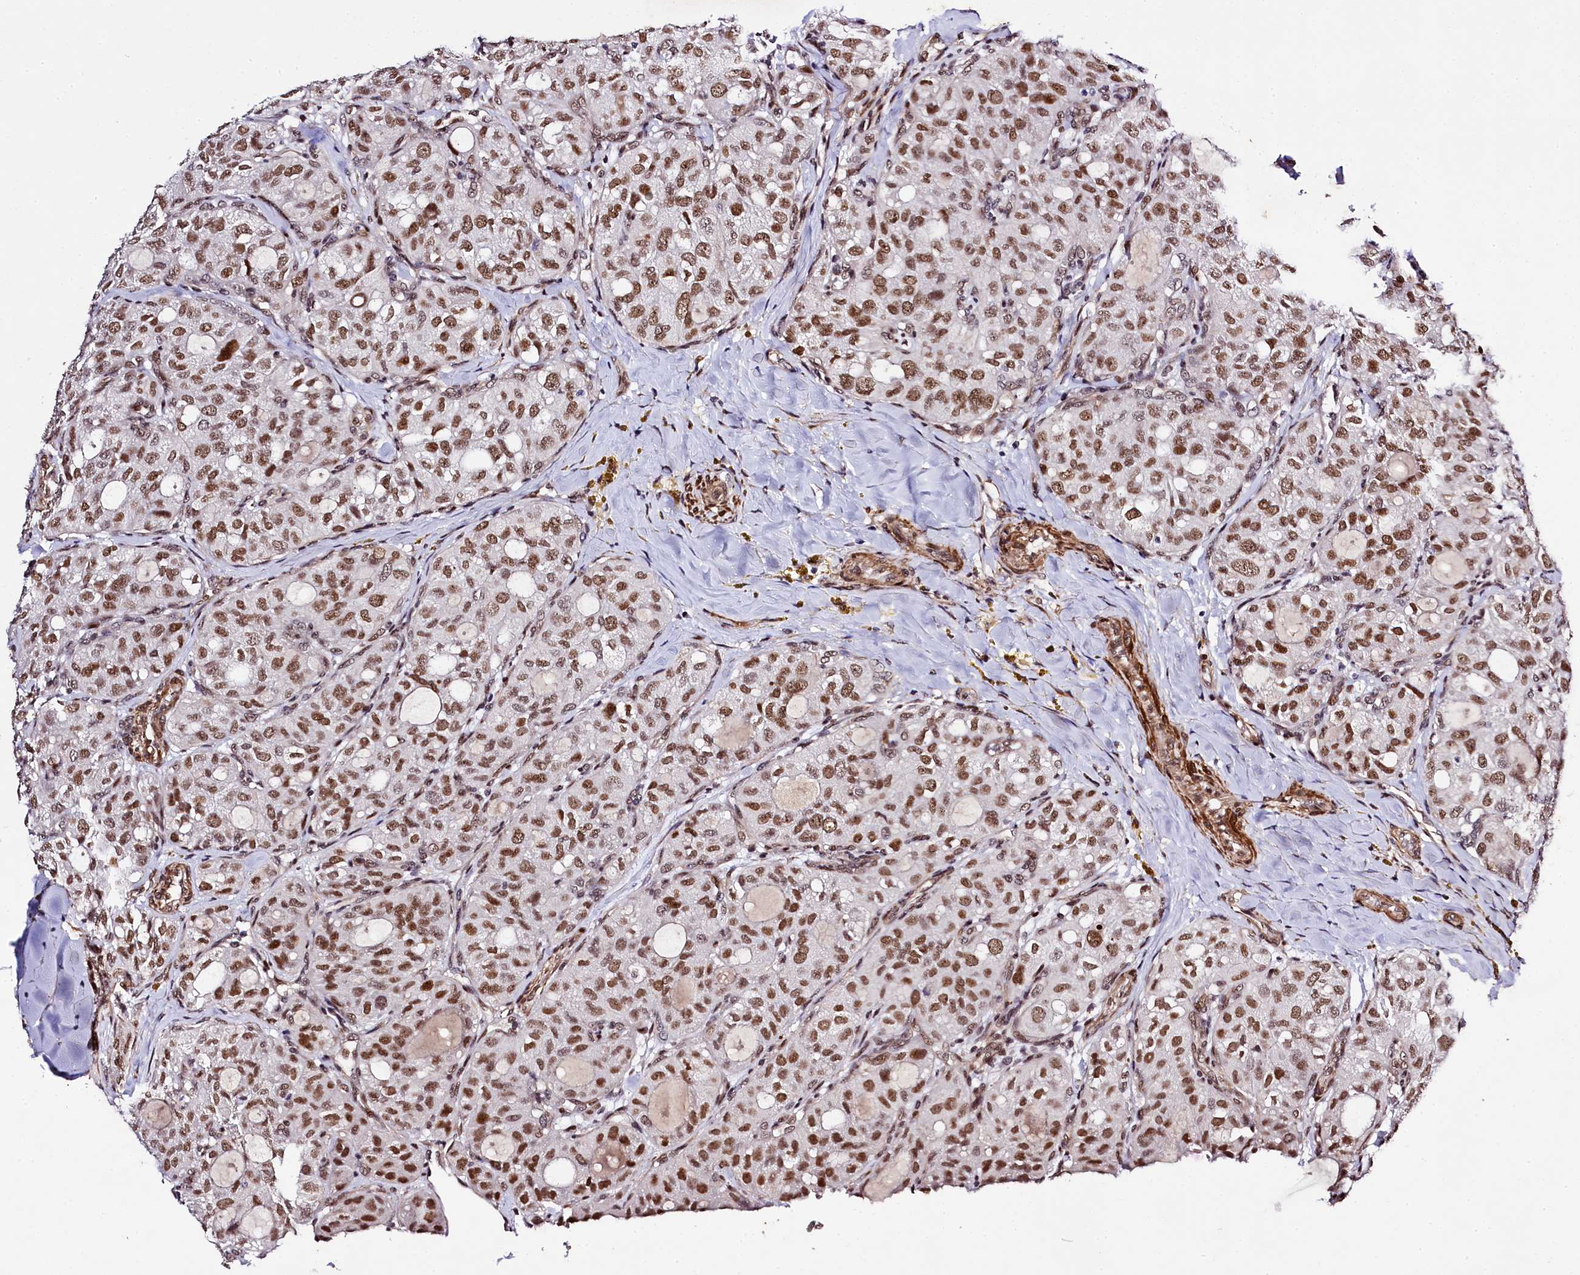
{"staining": {"intensity": "moderate", "quantity": ">75%", "location": "nuclear"}, "tissue": "thyroid cancer", "cell_type": "Tumor cells", "image_type": "cancer", "snomed": [{"axis": "morphology", "description": "Follicular adenoma carcinoma, NOS"}, {"axis": "topography", "description": "Thyroid gland"}], "caption": "Tumor cells demonstrate medium levels of moderate nuclear positivity in about >75% of cells in thyroid follicular adenoma carcinoma.", "gene": "SAMD10", "patient": {"sex": "male", "age": 75}}